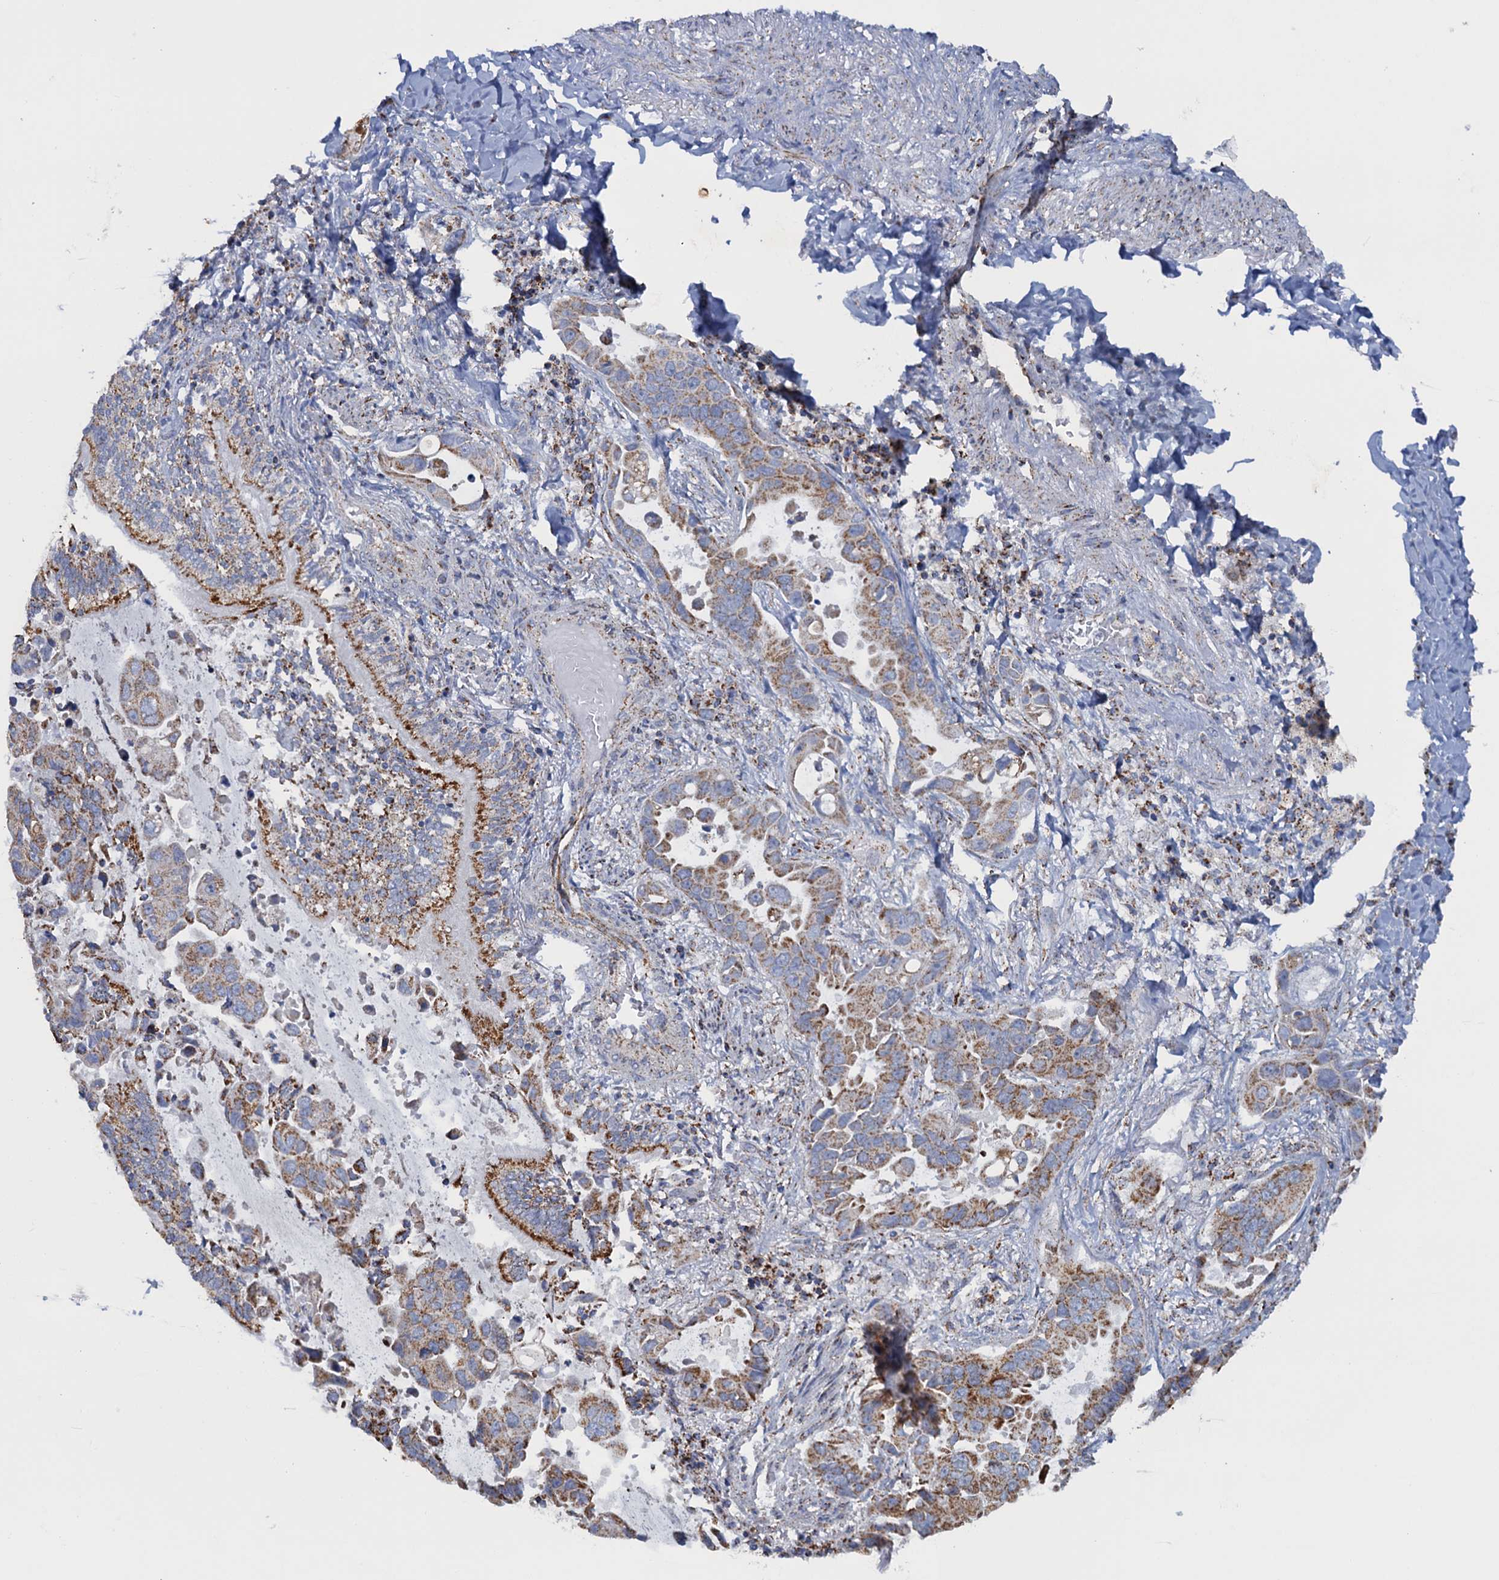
{"staining": {"intensity": "moderate", "quantity": ">75%", "location": "cytoplasmic/membranous"}, "tissue": "lung cancer", "cell_type": "Tumor cells", "image_type": "cancer", "snomed": [{"axis": "morphology", "description": "Adenocarcinoma, NOS"}, {"axis": "topography", "description": "Lung"}], "caption": "A photomicrograph of human adenocarcinoma (lung) stained for a protein demonstrates moderate cytoplasmic/membranous brown staining in tumor cells.", "gene": "GTPBP3", "patient": {"sex": "male", "age": 64}}